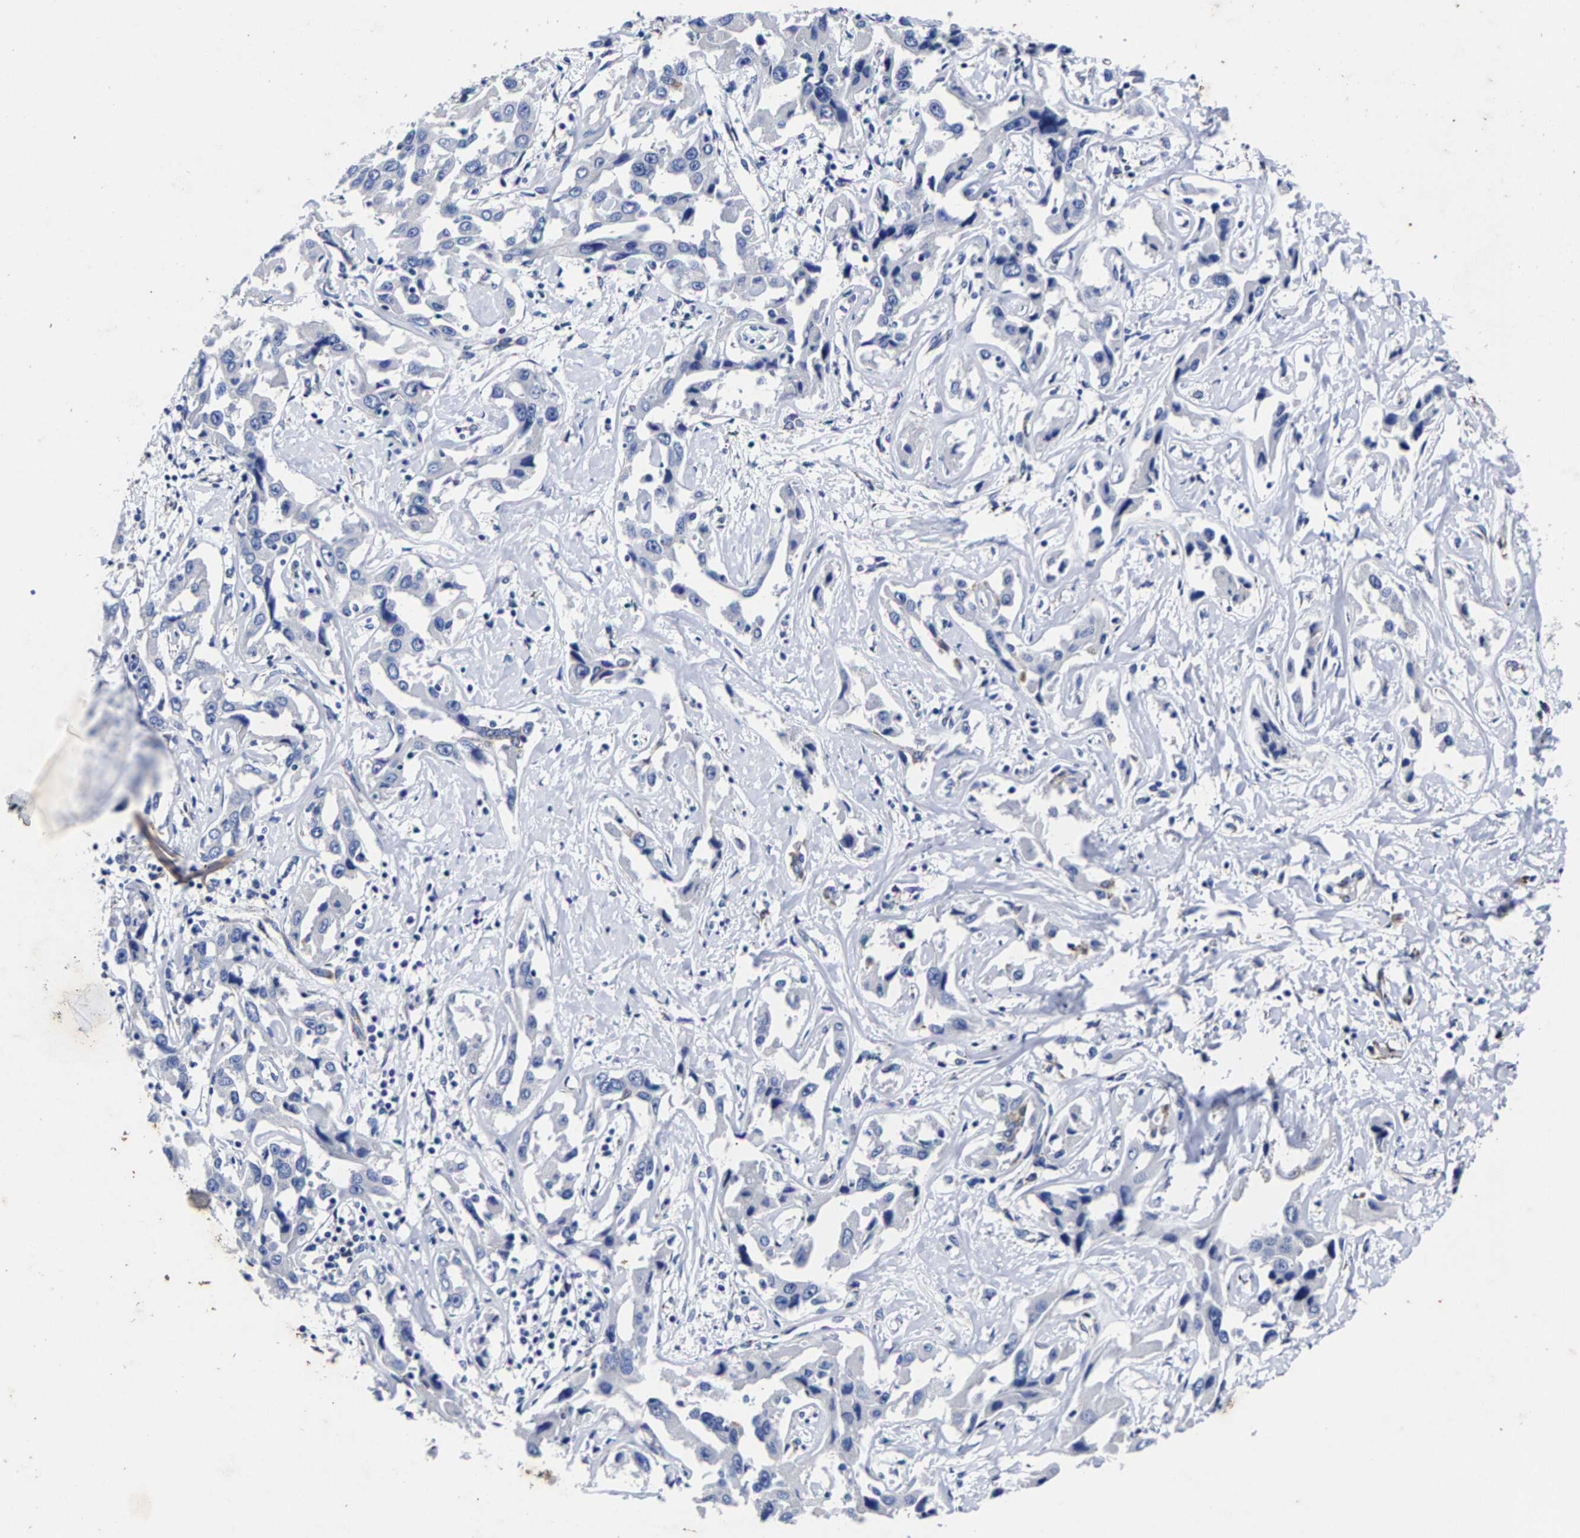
{"staining": {"intensity": "negative", "quantity": "none", "location": "none"}, "tissue": "liver cancer", "cell_type": "Tumor cells", "image_type": "cancer", "snomed": [{"axis": "morphology", "description": "Cholangiocarcinoma"}, {"axis": "topography", "description": "Liver"}], "caption": "This photomicrograph is of liver cancer stained with IHC to label a protein in brown with the nuclei are counter-stained blue. There is no expression in tumor cells. (DAB immunohistochemistry with hematoxylin counter stain).", "gene": "AASS", "patient": {"sex": "male", "age": 59}}